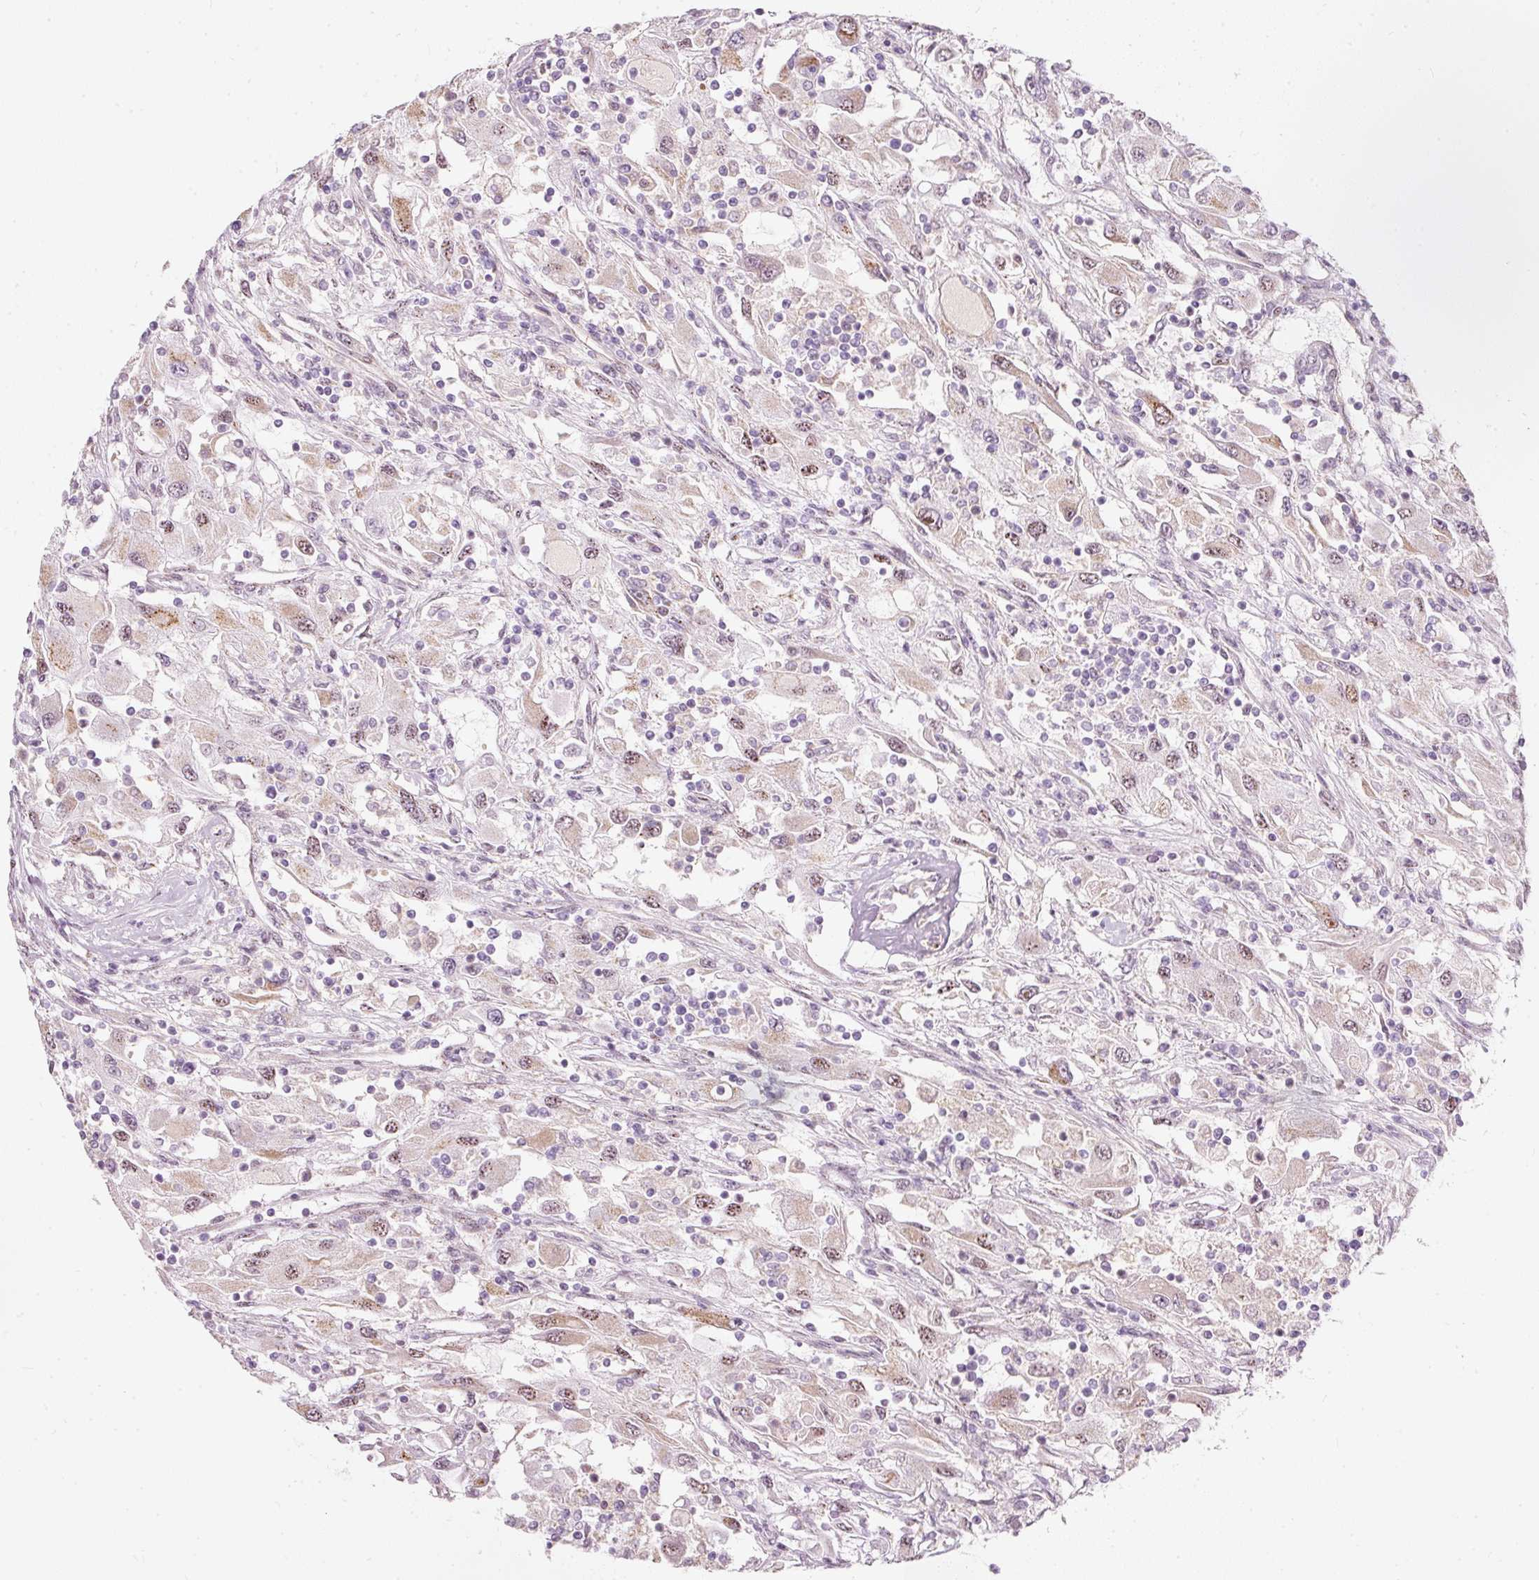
{"staining": {"intensity": "weak", "quantity": "25%-75%", "location": "nuclear"}, "tissue": "renal cancer", "cell_type": "Tumor cells", "image_type": "cancer", "snomed": [{"axis": "morphology", "description": "Adenocarcinoma, NOS"}, {"axis": "topography", "description": "Kidney"}], "caption": "A photomicrograph of renal cancer (adenocarcinoma) stained for a protein shows weak nuclear brown staining in tumor cells. (DAB (3,3'-diaminobenzidine) = brown stain, brightfield microscopy at high magnification).", "gene": "RNF39", "patient": {"sex": "female", "age": 67}}